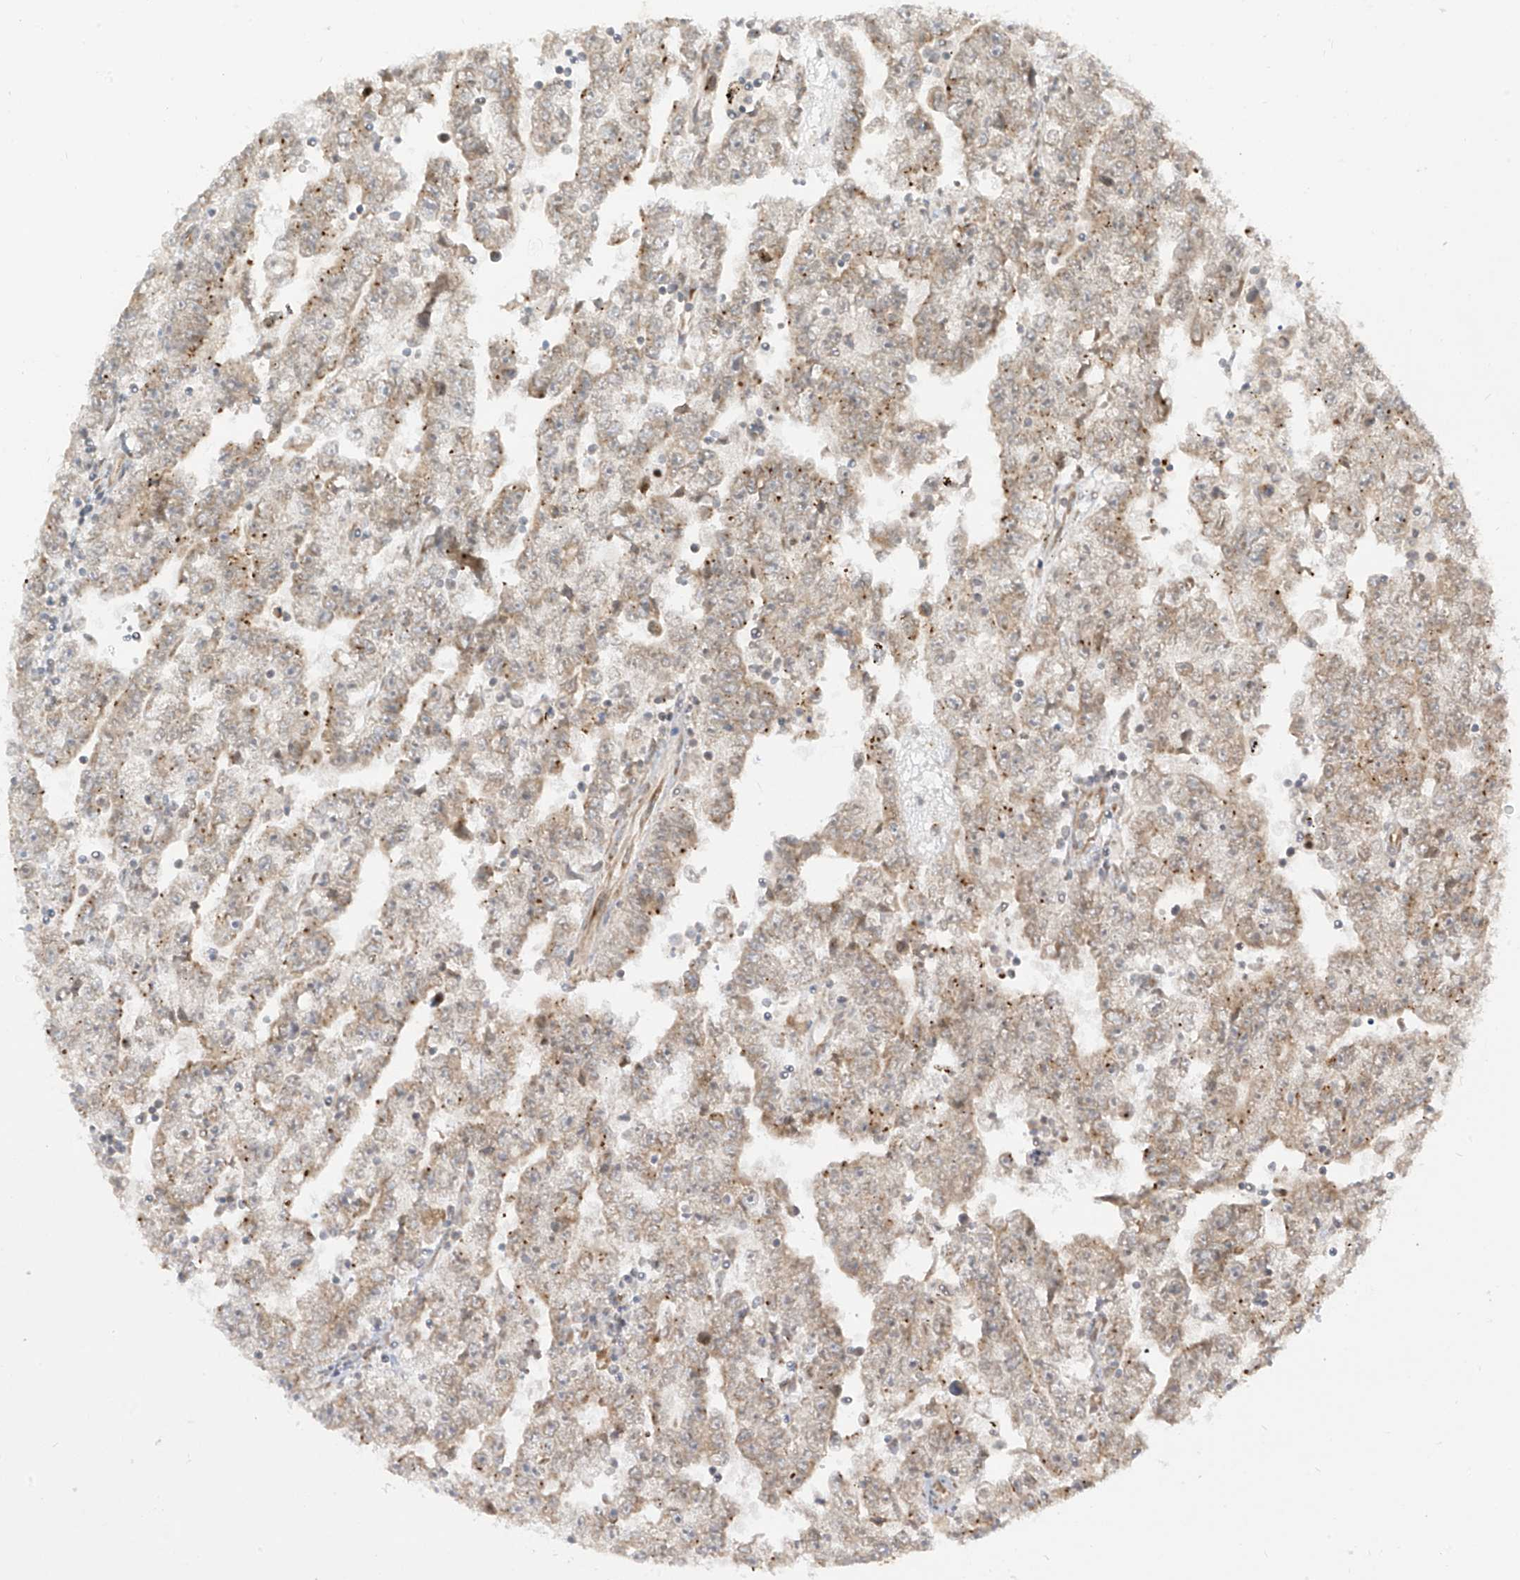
{"staining": {"intensity": "weak", "quantity": "<25%", "location": "cytoplasmic/membranous"}, "tissue": "testis cancer", "cell_type": "Tumor cells", "image_type": "cancer", "snomed": [{"axis": "morphology", "description": "Carcinoma, Embryonal, NOS"}, {"axis": "topography", "description": "Testis"}], "caption": "Testis cancer stained for a protein using immunohistochemistry reveals no expression tumor cells.", "gene": "TRIM67", "patient": {"sex": "male", "age": 25}}